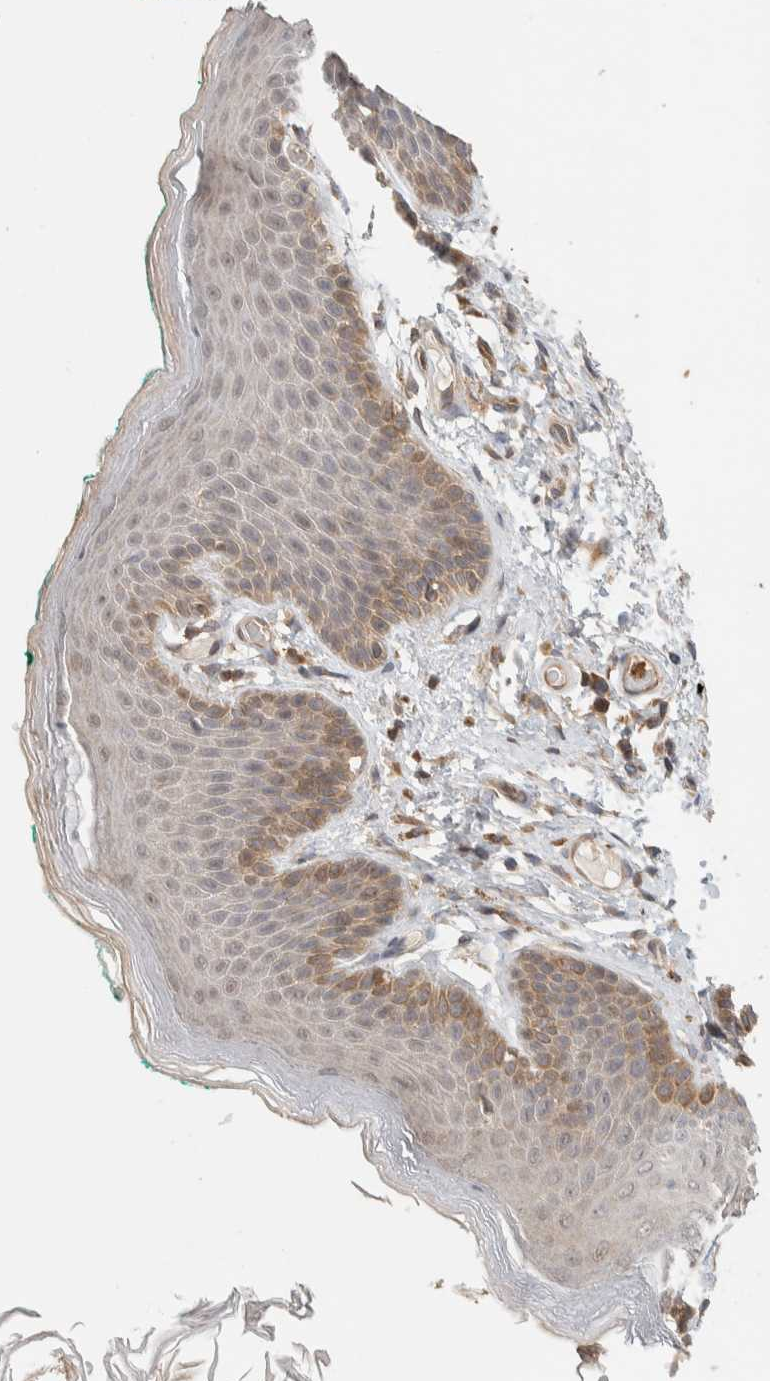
{"staining": {"intensity": "moderate", "quantity": "25%-75%", "location": "cytoplasmic/membranous"}, "tissue": "skin", "cell_type": "Epidermal cells", "image_type": "normal", "snomed": [{"axis": "morphology", "description": "Normal tissue, NOS"}, {"axis": "topography", "description": "Anal"}], "caption": "Epidermal cells demonstrate moderate cytoplasmic/membranous expression in approximately 25%-75% of cells in benign skin. Nuclei are stained in blue.", "gene": "ADSS2", "patient": {"sex": "male", "age": 74}}